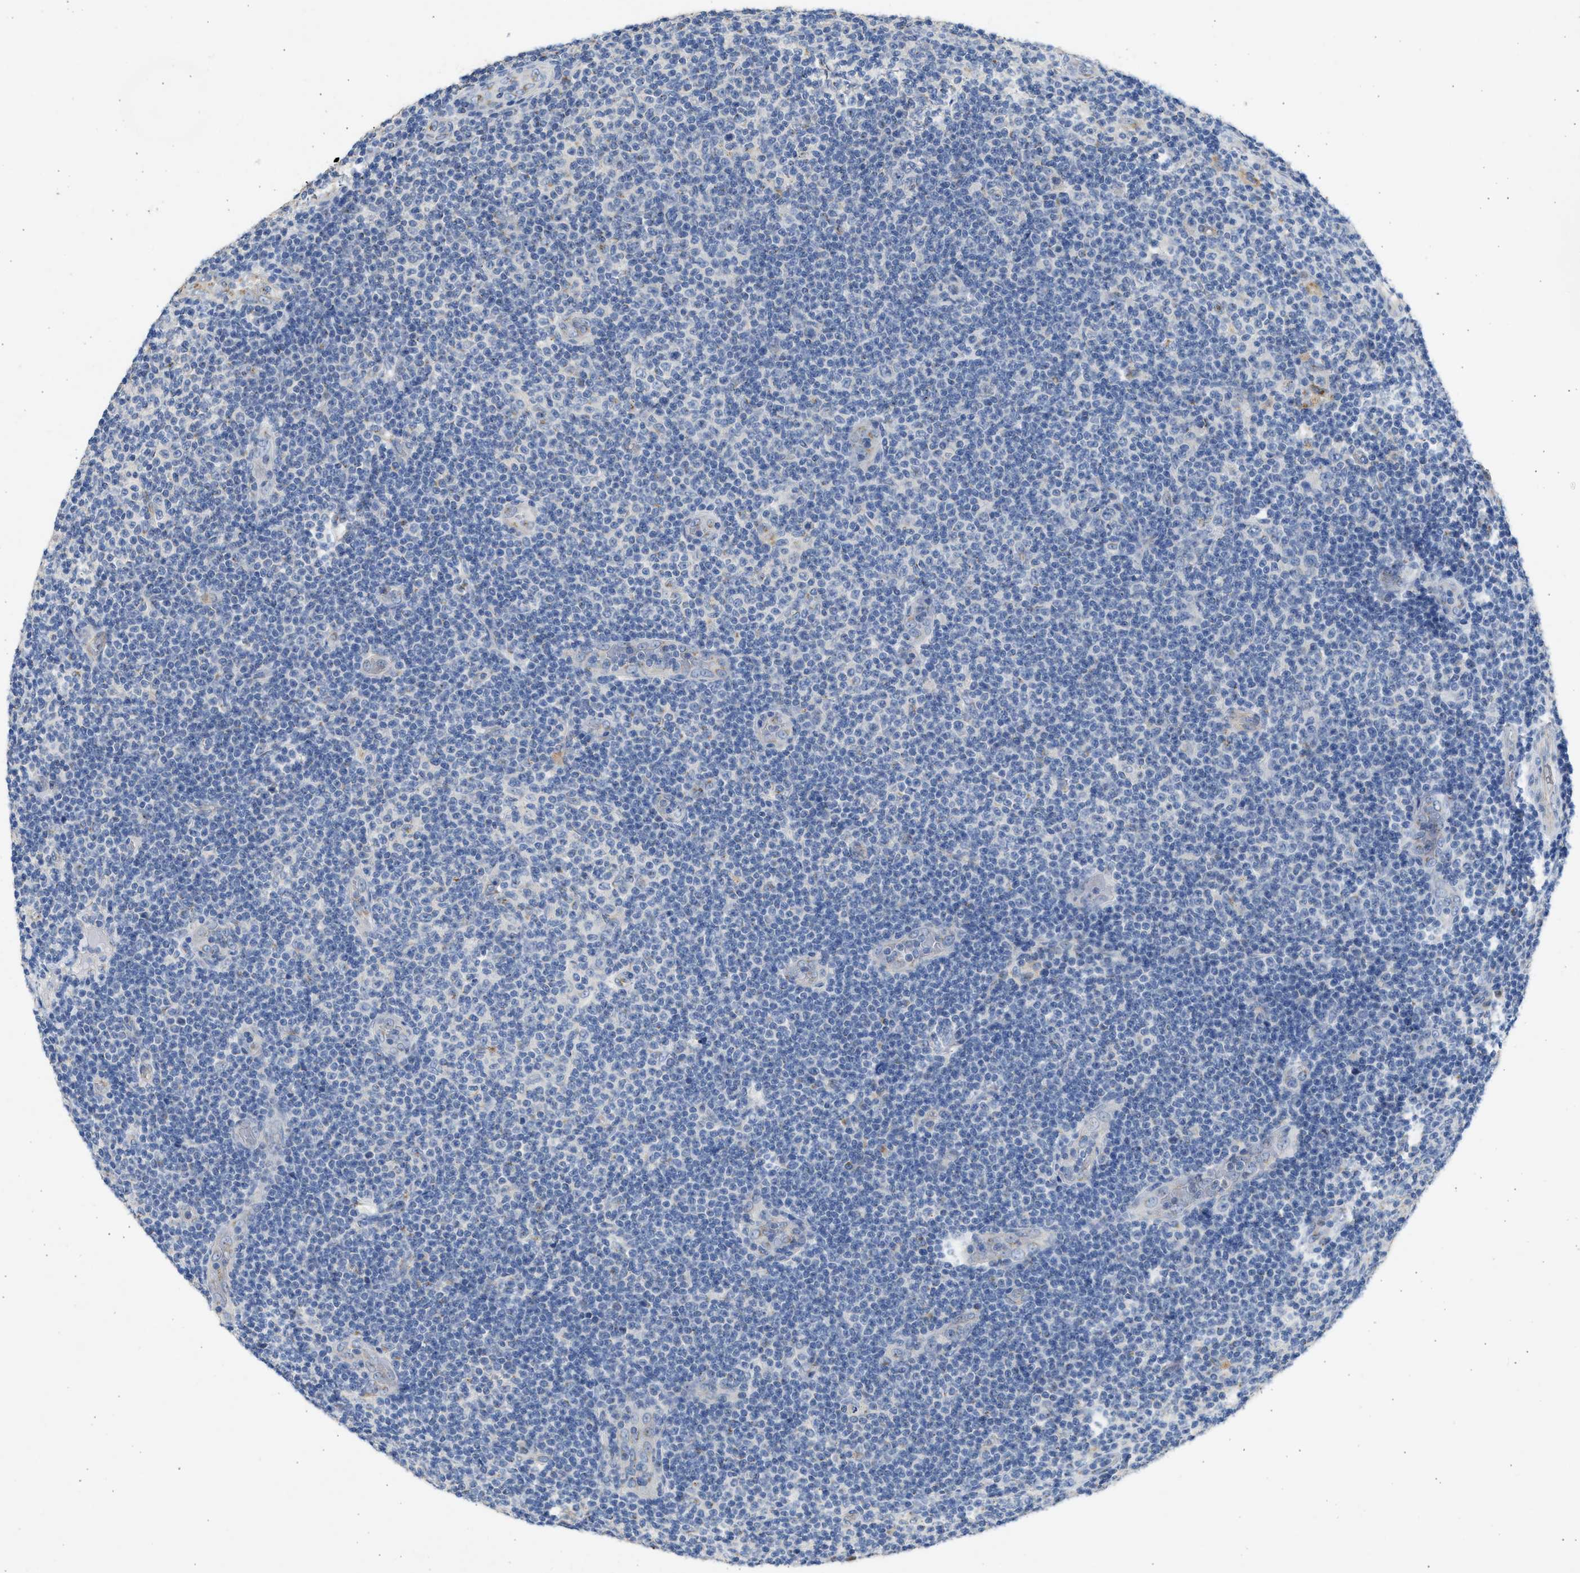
{"staining": {"intensity": "negative", "quantity": "none", "location": "none"}, "tissue": "lymphoma", "cell_type": "Tumor cells", "image_type": "cancer", "snomed": [{"axis": "morphology", "description": "Malignant lymphoma, non-Hodgkin's type, Low grade"}, {"axis": "topography", "description": "Lymph node"}], "caption": "A high-resolution image shows IHC staining of lymphoma, which displays no significant expression in tumor cells.", "gene": "IPO8", "patient": {"sex": "male", "age": 83}}